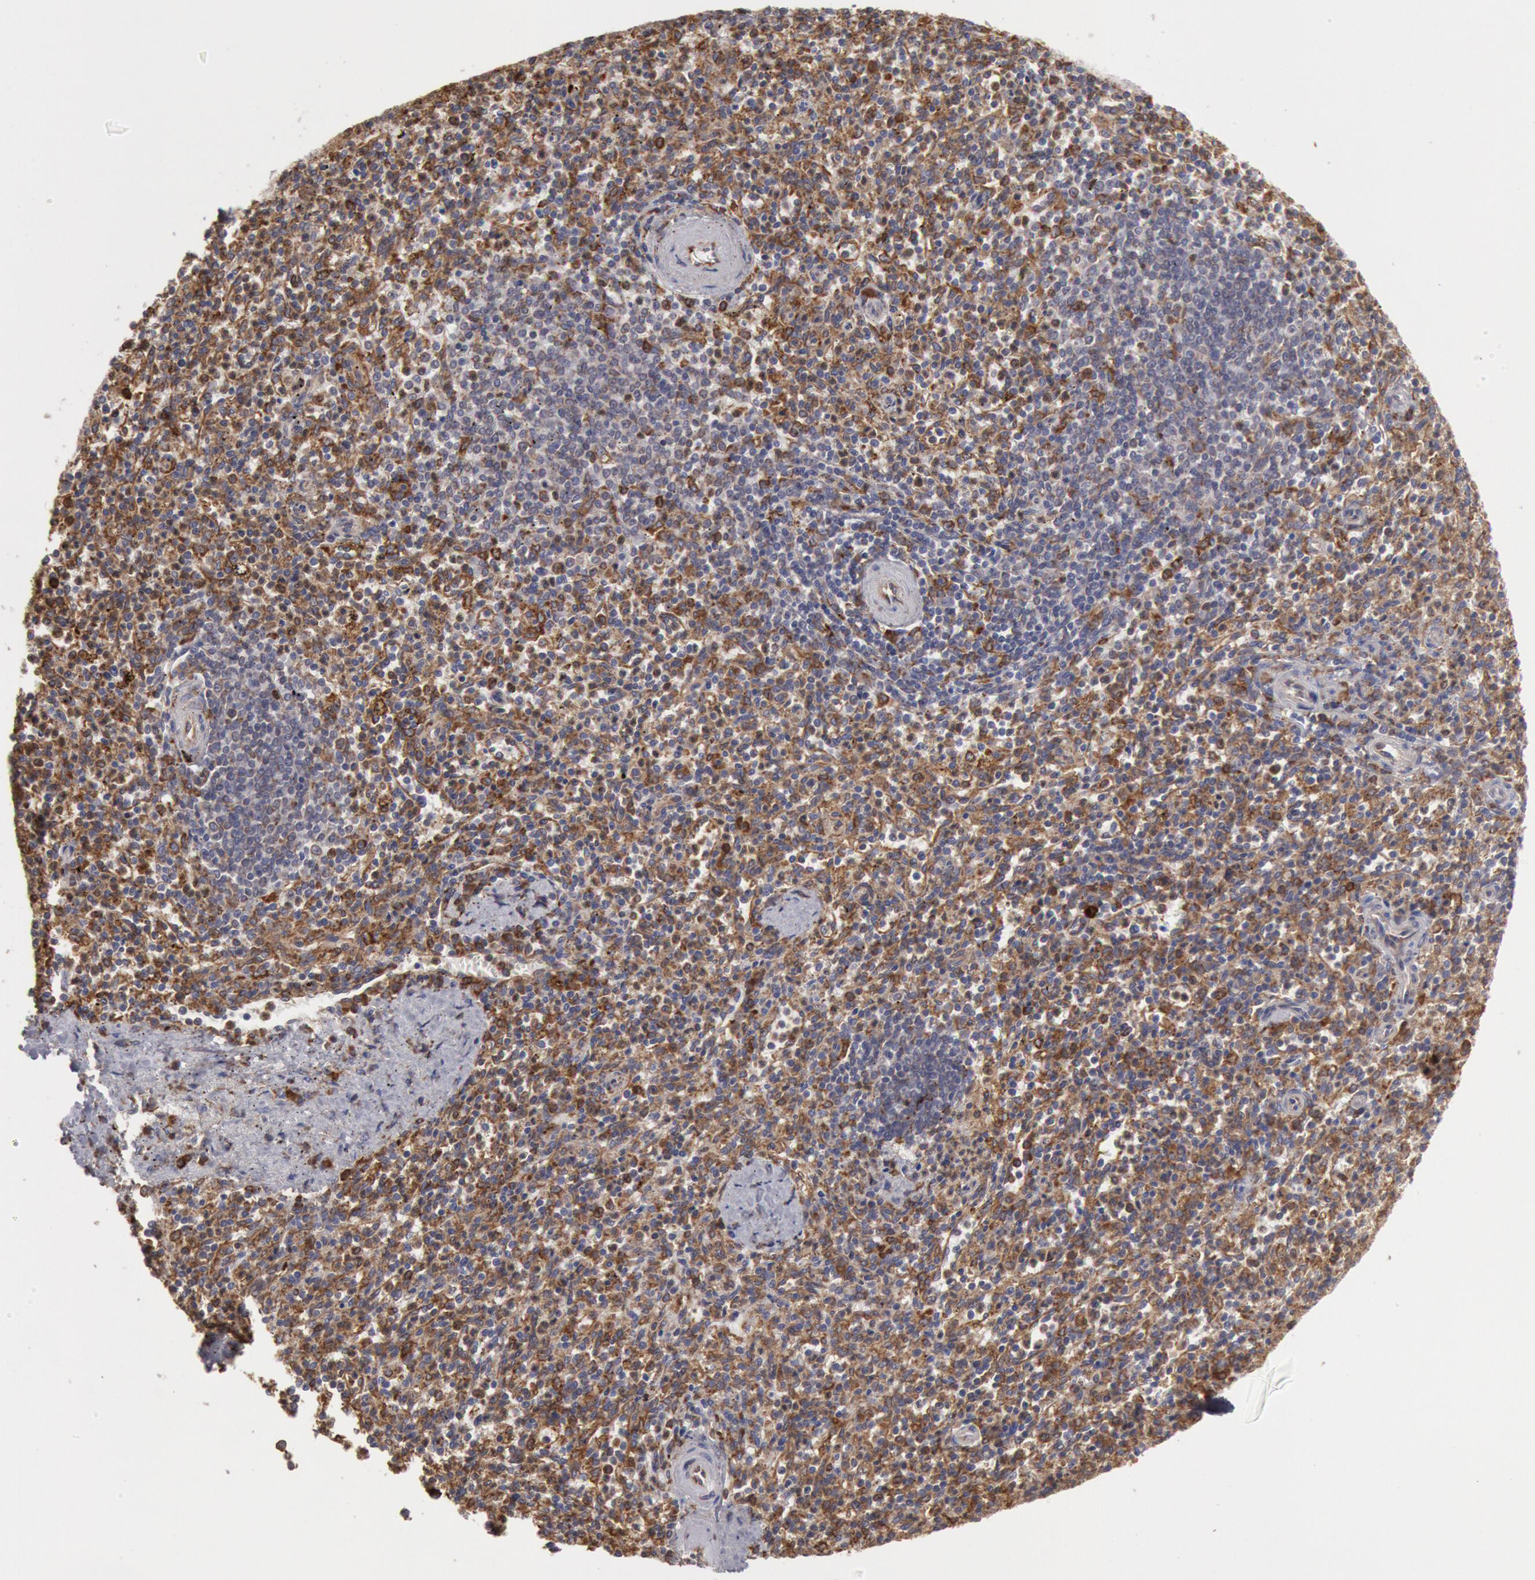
{"staining": {"intensity": "moderate", "quantity": ">75%", "location": "cytoplasmic/membranous"}, "tissue": "spleen", "cell_type": "Cells in red pulp", "image_type": "normal", "snomed": [{"axis": "morphology", "description": "Normal tissue, NOS"}, {"axis": "topography", "description": "Spleen"}], "caption": "IHC image of normal spleen stained for a protein (brown), which exhibits medium levels of moderate cytoplasmic/membranous positivity in about >75% of cells in red pulp.", "gene": "ERP44", "patient": {"sex": "male", "age": 72}}